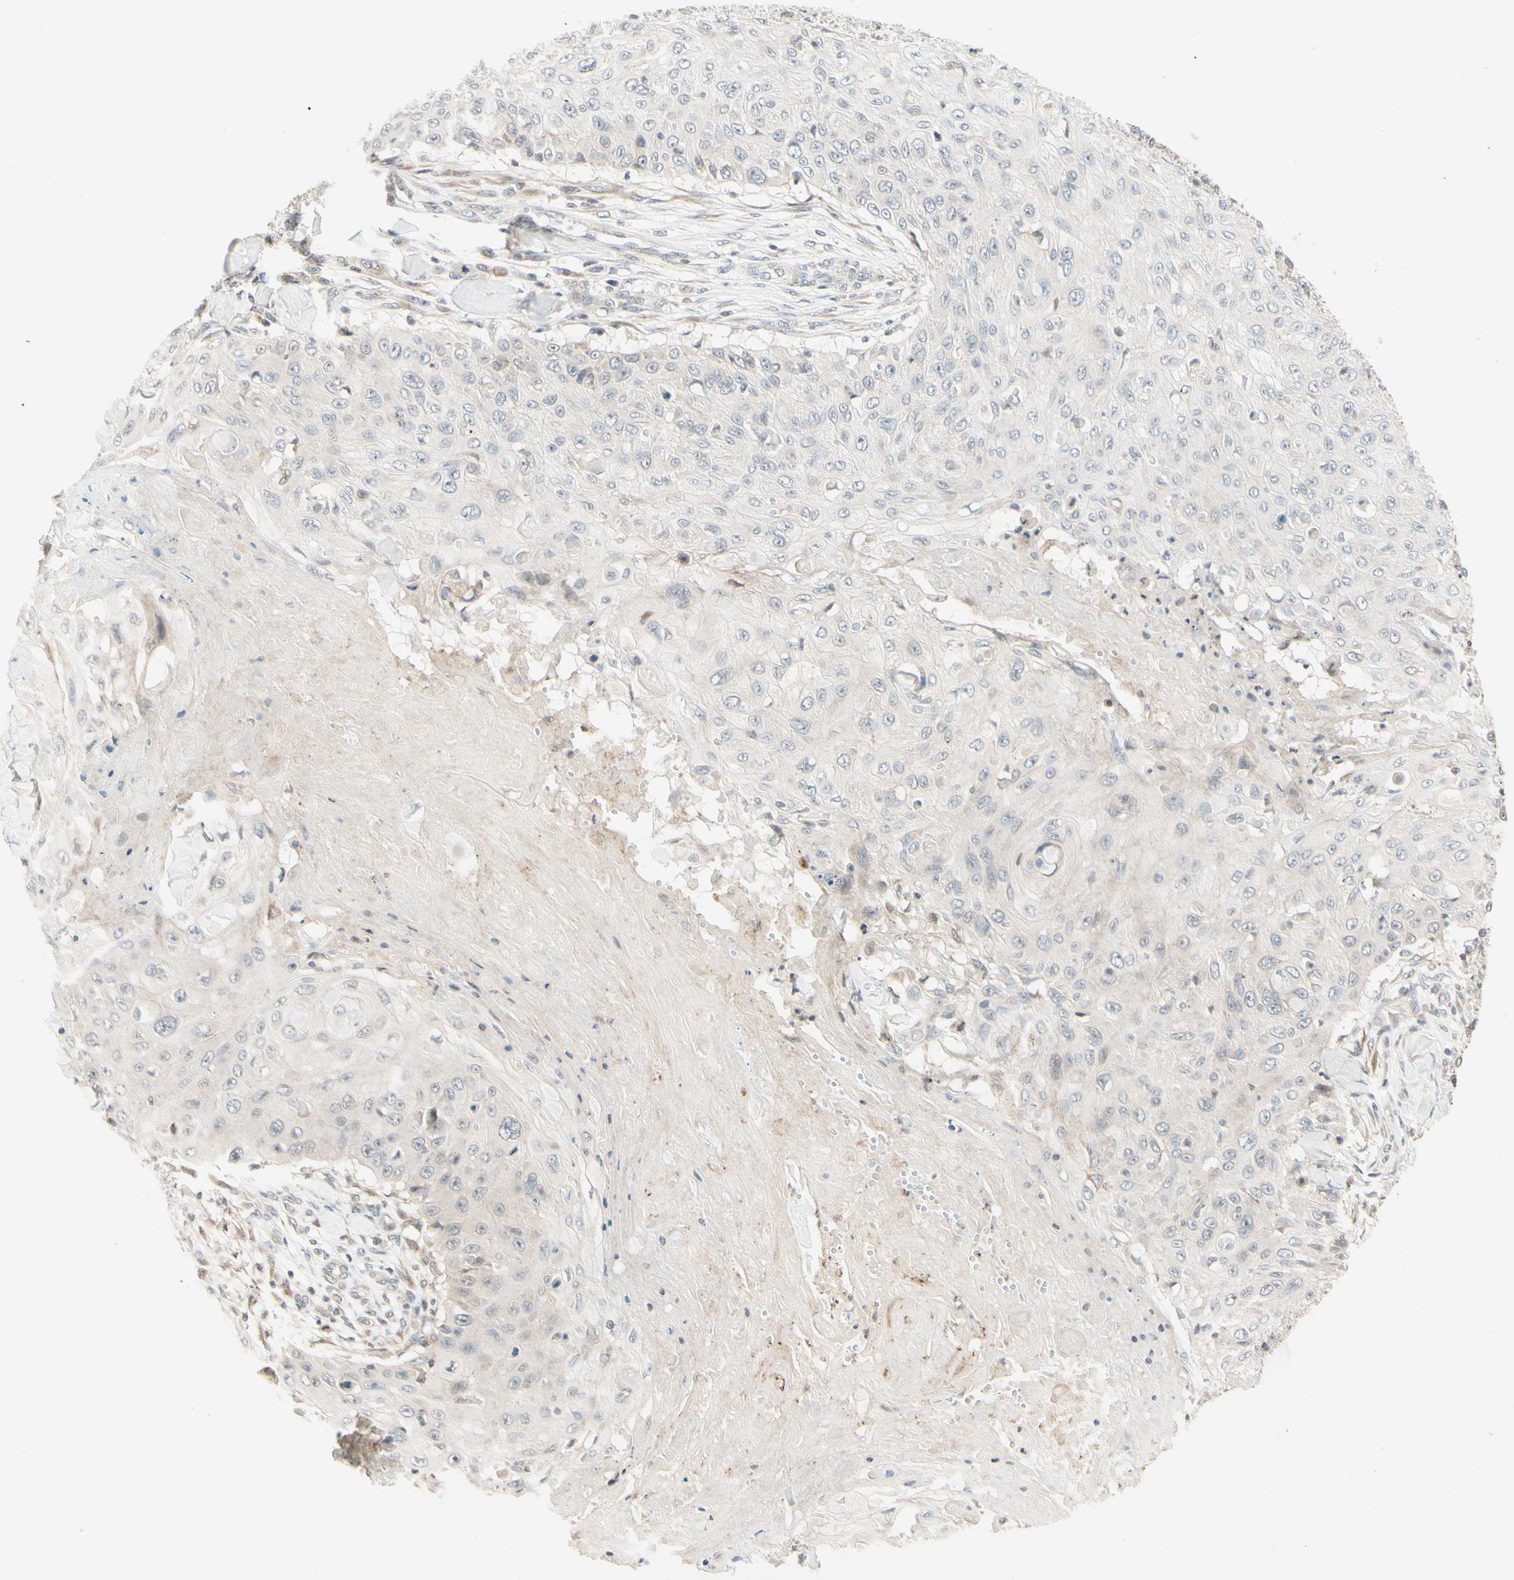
{"staining": {"intensity": "negative", "quantity": "none", "location": "none"}, "tissue": "skin cancer", "cell_type": "Tumor cells", "image_type": "cancer", "snomed": [{"axis": "morphology", "description": "Squamous cell carcinoma, NOS"}, {"axis": "topography", "description": "Skin"}], "caption": "This is an immunohistochemistry (IHC) photomicrograph of skin cancer. There is no expression in tumor cells.", "gene": "ZW10", "patient": {"sex": "male", "age": 86}}